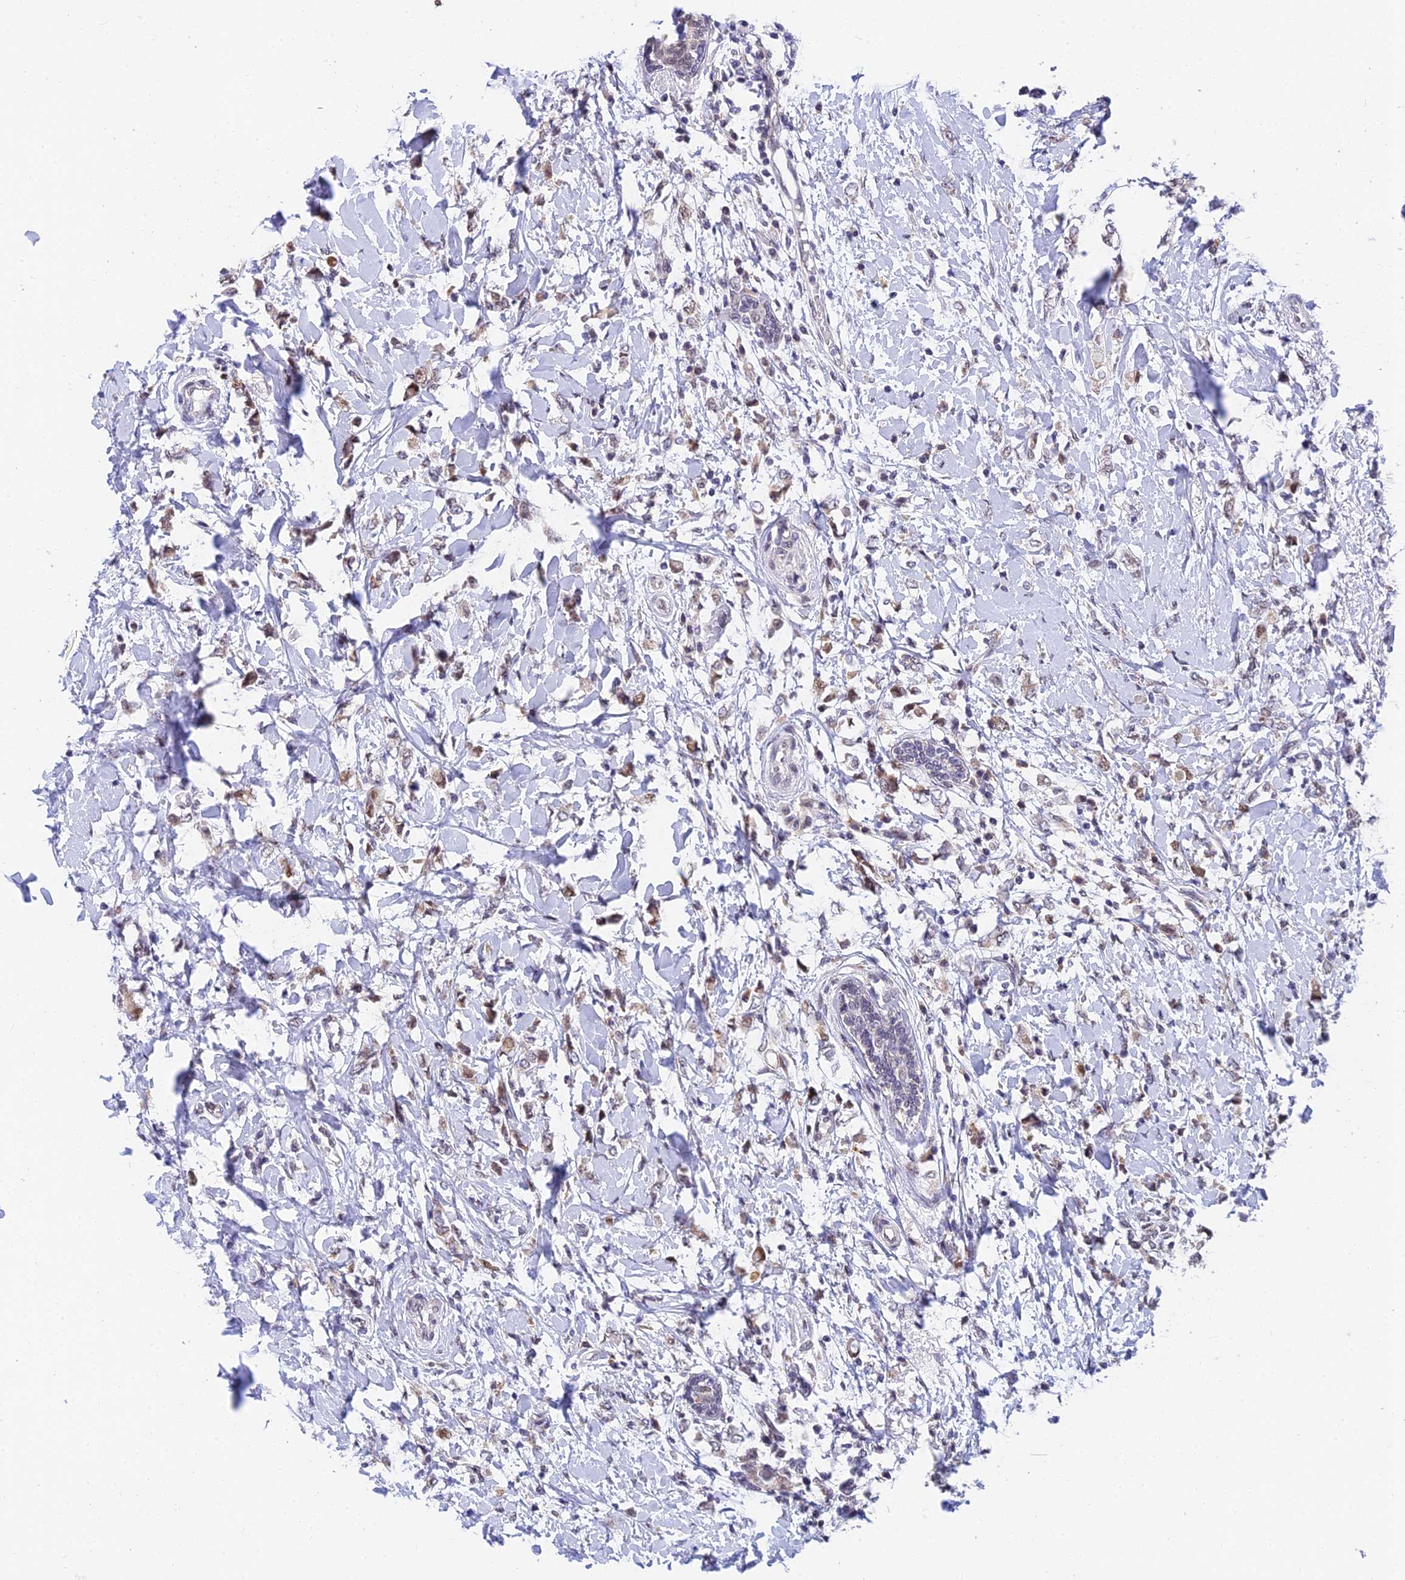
{"staining": {"intensity": "weak", "quantity": "25%-75%", "location": "cytoplasmic/membranous,nuclear"}, "tissue": "breast cancer", "cell_type": "Tumor cells", "image_type": "cancer", "snomed": [{"axis": "morphology", "description": "Normal tissue, NOS"}, {"axis": "morphology", "description": "Lobular carcinoma"}, {"axis": "topography", "description": "Breast"}], "caption": "The image shows immunohistochemical staining of breast lobular carcinoma. There is weak cytoplasmic/membranous and nuclear positivity is identified in about 25%-75% of tumor cells. (IHC, brightfield microscopy, high magnification).", "gene": "C2orf49", "patient": {"sex": "female", "age": 47}}